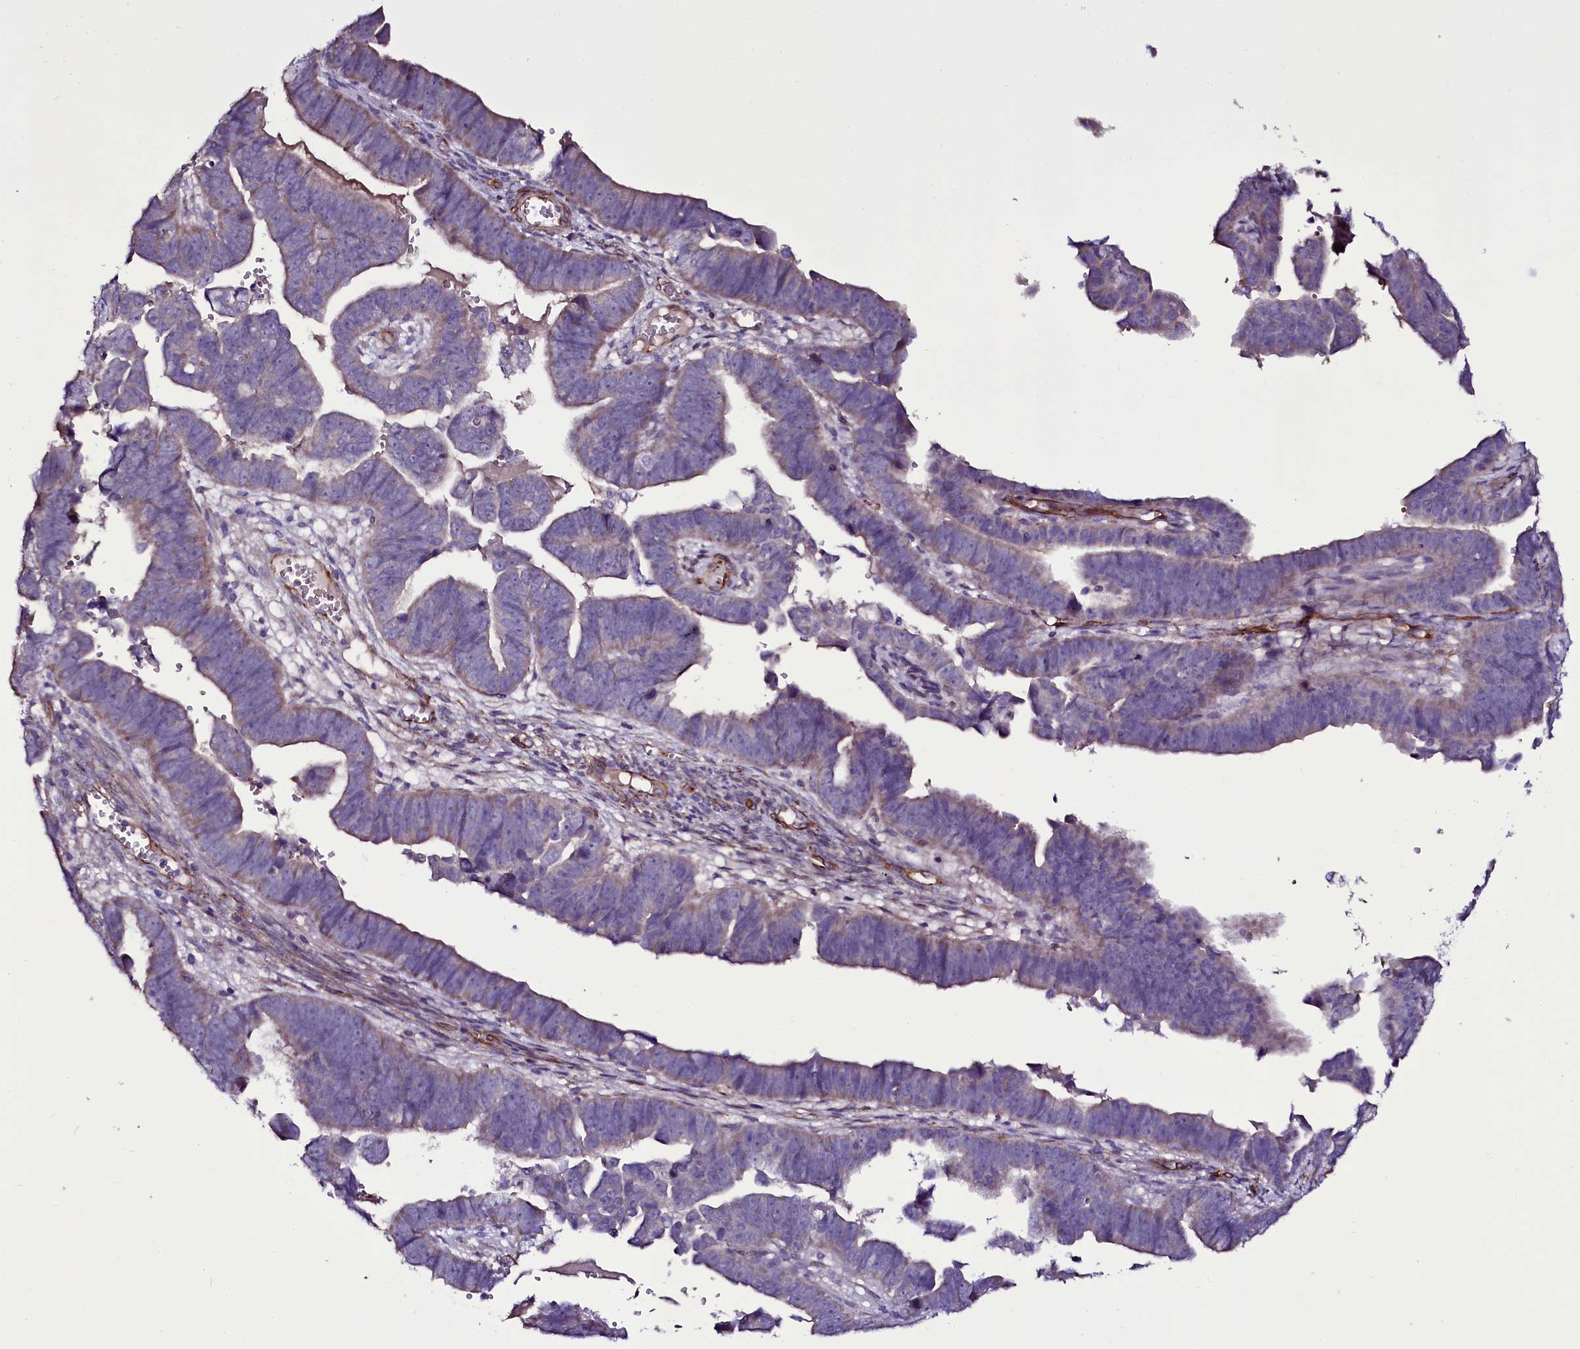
{"staining": {"intensity": "weak", "quantity": "<25%", "location": "cytoplasmic/membranous"}, "tissue": "endometrial cancer", "cell_type": "Tumor cells", "image_type": "cancer", "snomed": [{"axis": "morphology", "description": "Adenocarcinoma, NOS"}, {"axis": "topography", "description": "Endometrium"}], "caption": "Immunohistochemistry (IHC) of human endometrial cancer reveals no staining in tumor cells.", "gene": "MEX3C", "patient": {"sex": "female", "age": 75}}